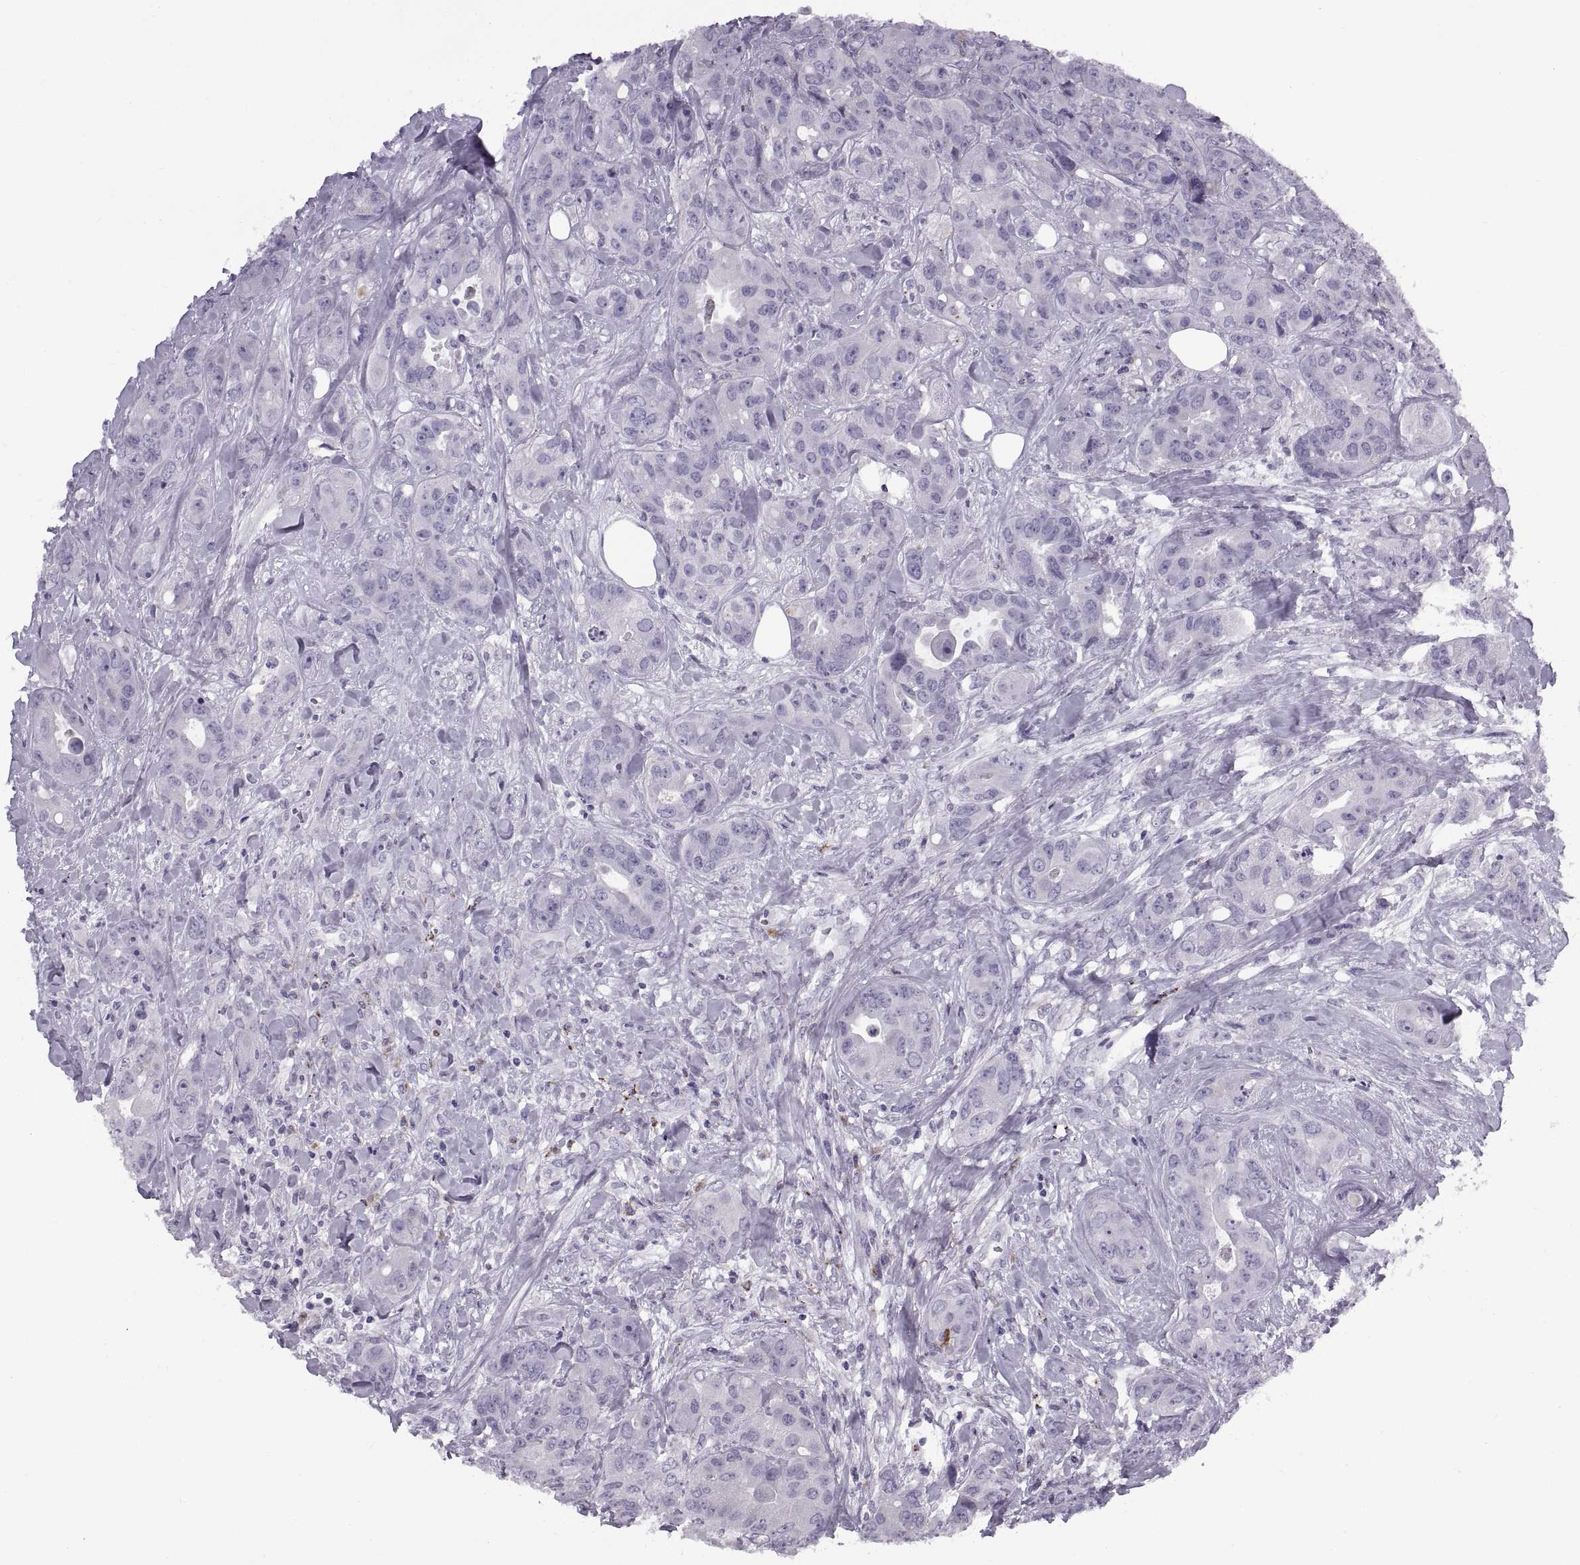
{"staining": {"intensity": "negative", "quantity": "none", "location": "none"}, "tissue": "breast cancer", "cell_type": "Tumor cells", "image_type": "cancer", "snomed": [{"axis": "morphology", "description": "Duct carcinoma"}, {"axis": "topography", "description": "Breast"}], "caption": "Immunohistochemical staining of human breast cancer exhibits no significant expression in tumor cells.", "gene": "CALCR", "patient": {"sex": "female", "age": 43}}